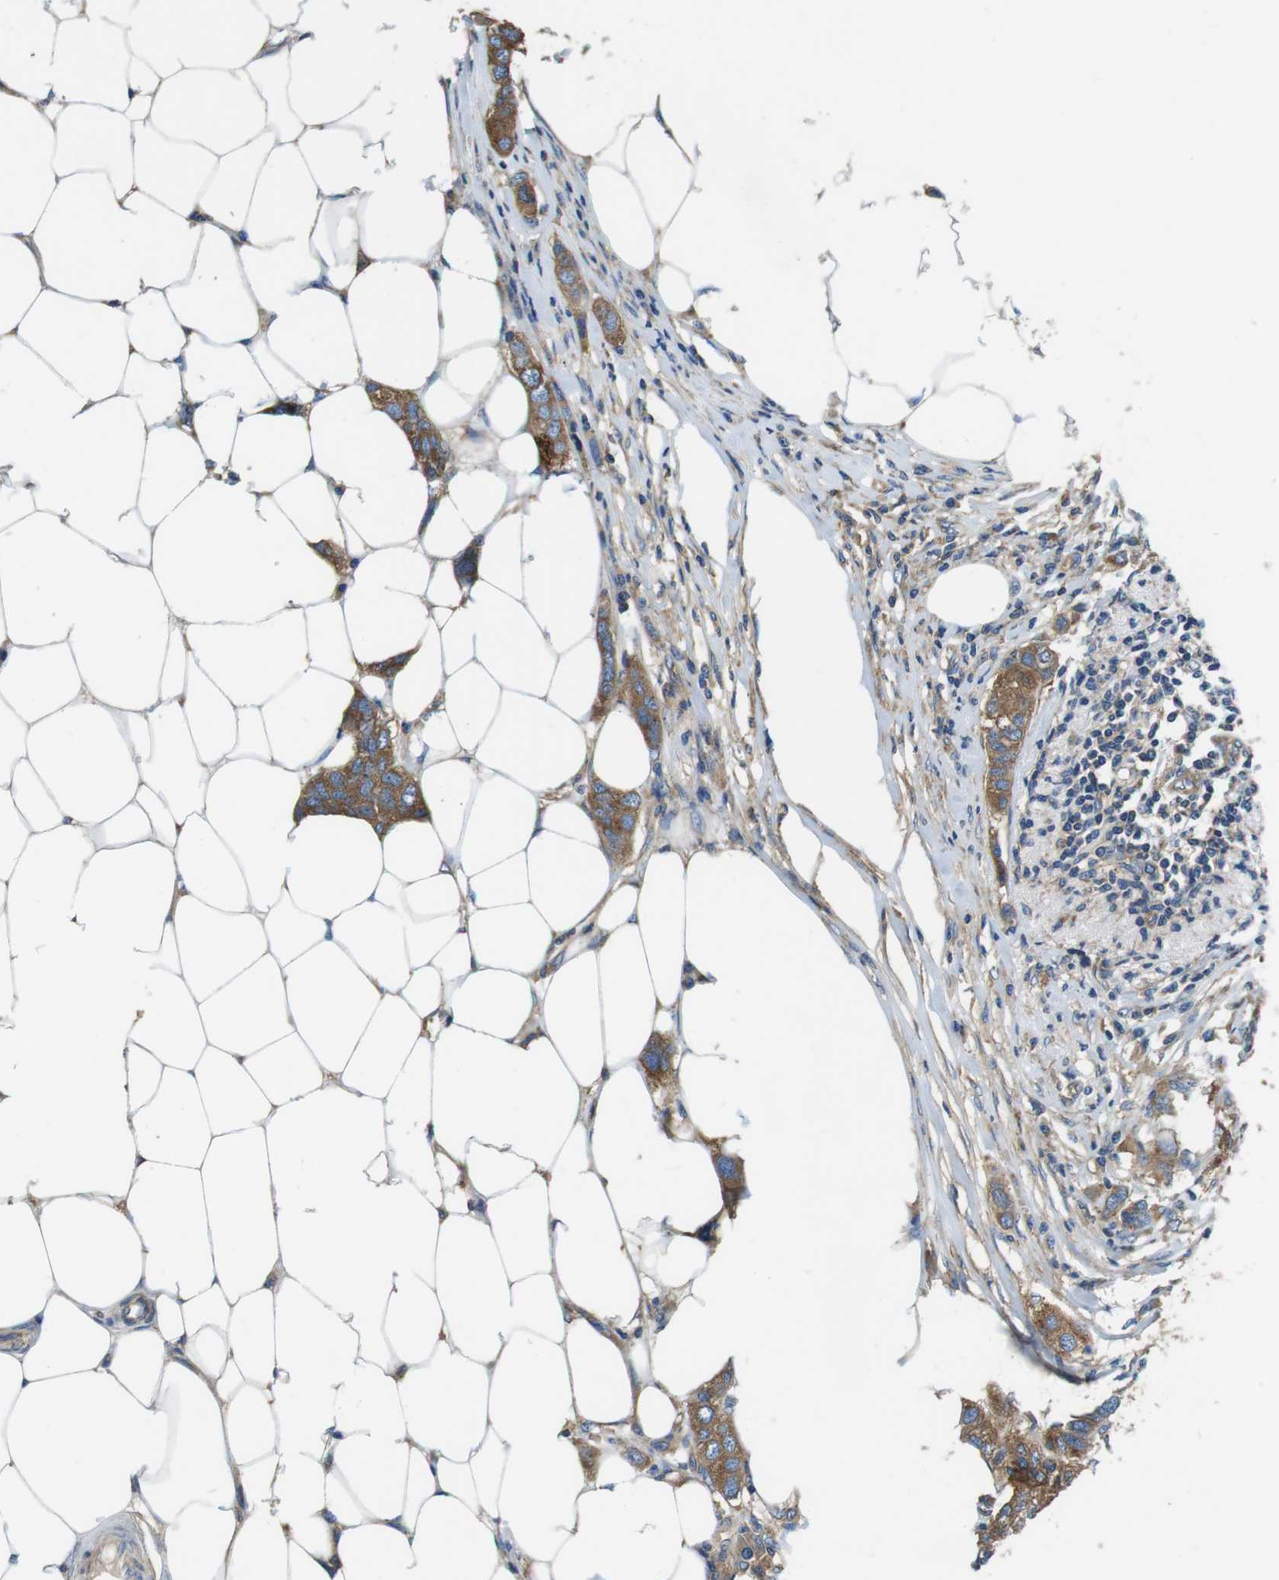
{"staining": {"intensity": "moderate", "quantity": ">75%", "location": "cytoplasmic/membranous"}, "tissue": "breast cancer", "cell_type": "Tumor cells", "image_type": "cancer", "snomed": [{"axis": "morphology", "description": "Duct carcinoma"}, {"axis": "topography", "description": "Breast"}], "caption": "This is a micrograph of immunohistochemistry staining of breast infiltrating ductal carcinoma, which shows moderate positivity in the cytoplasmic/membranous of tumor cells.", "gene": "DENND4C", "patient": {"sex": "female", "age": 50}}